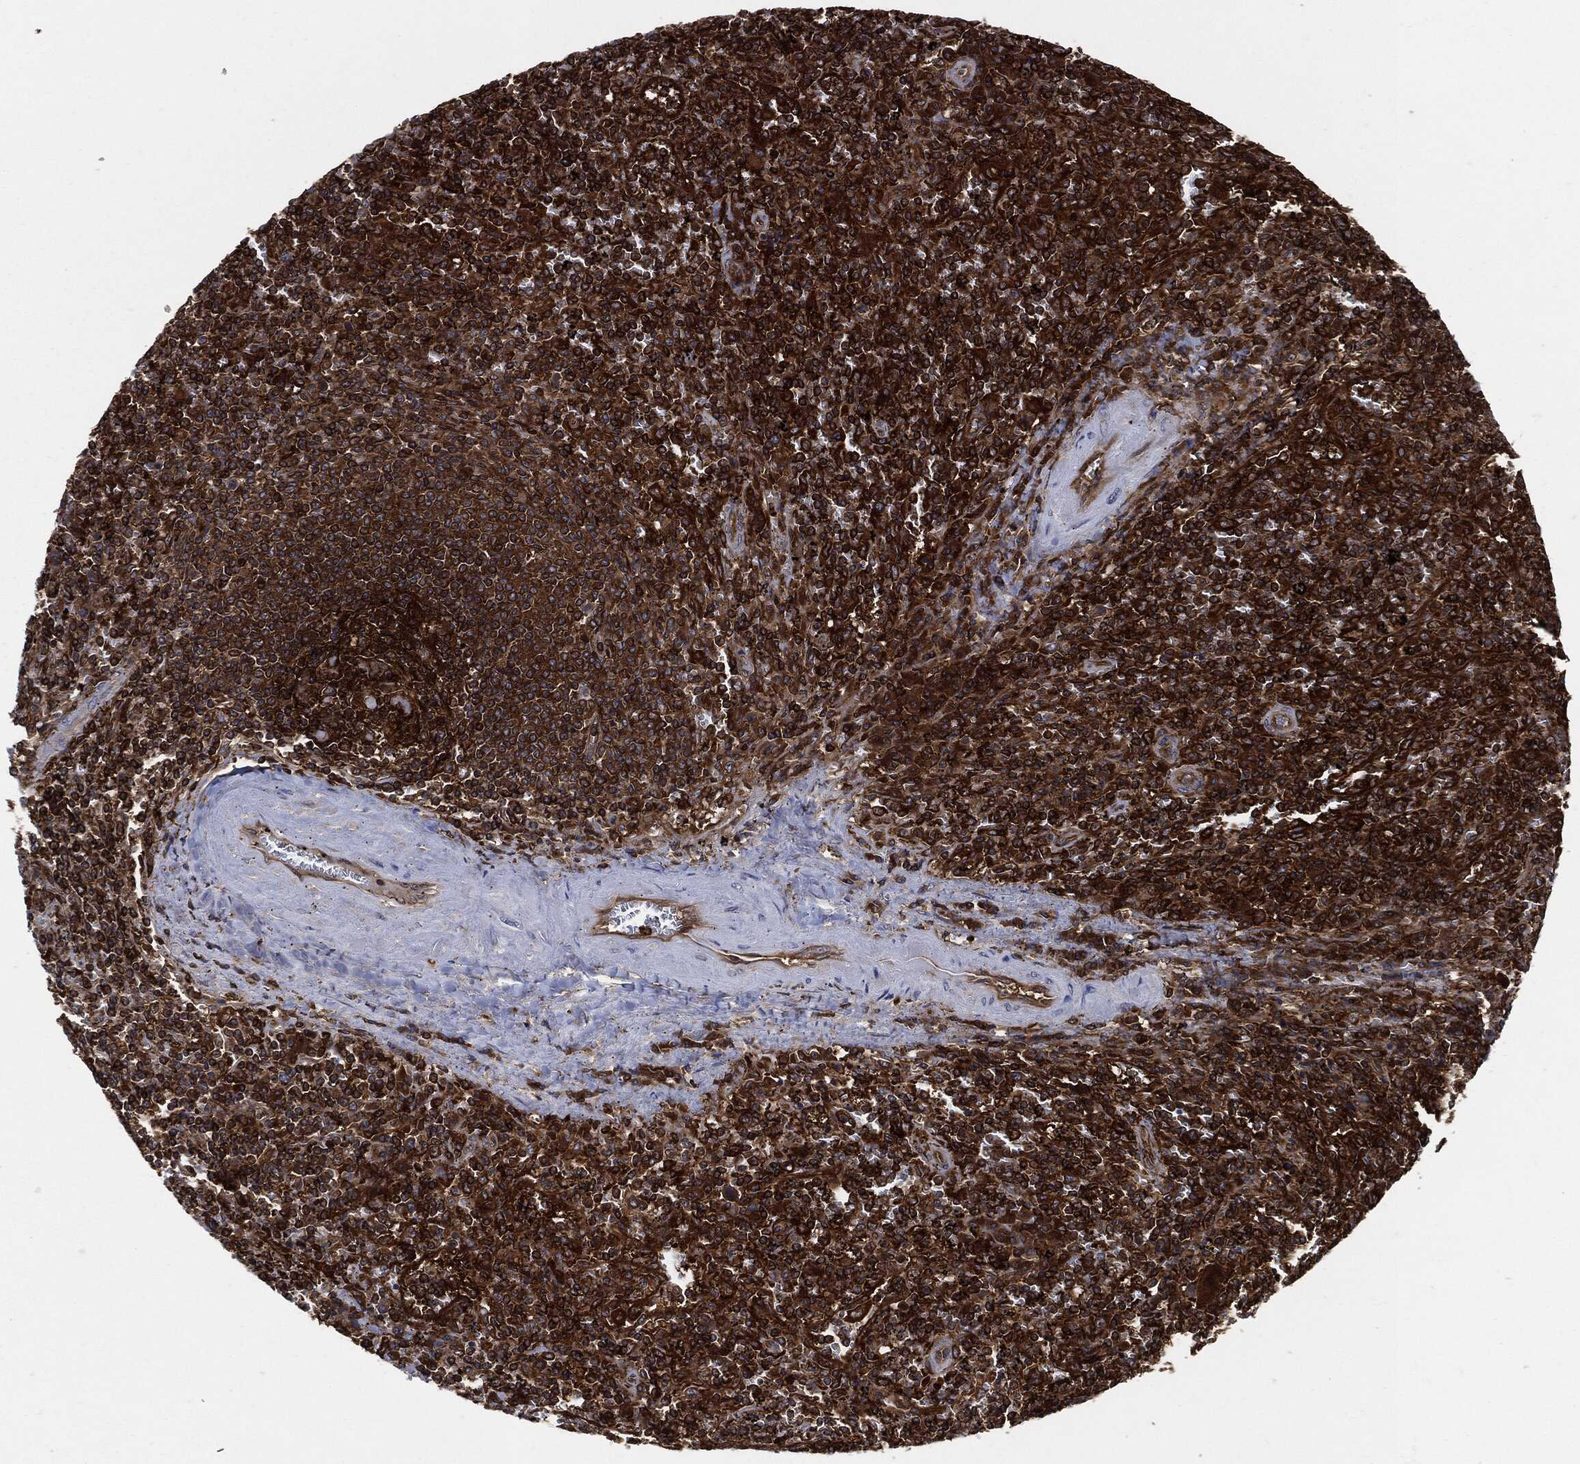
{"staining": {"intensity": "strong", "quantity": ">75%", "location": "cytoplasmic/membranous"}, "tissue": "lymphoma", "cell_type": "Tumor cells", "image_type": "cancer", "snomed": [{"axis": "morphology", "description": "Malignant lymphoma, non-Hodgkin's type, Low grade"}, {"axis": "topography", "description": "Spleen"}], "caption": "DAB immunohistochemical staining of lymphoma demonstrates strong cytoplasmic/membranous protein staining in about >75% of tumor cells.", "gene": "XPNPEP1", "patient": {"sex": "male", "age": 62}}